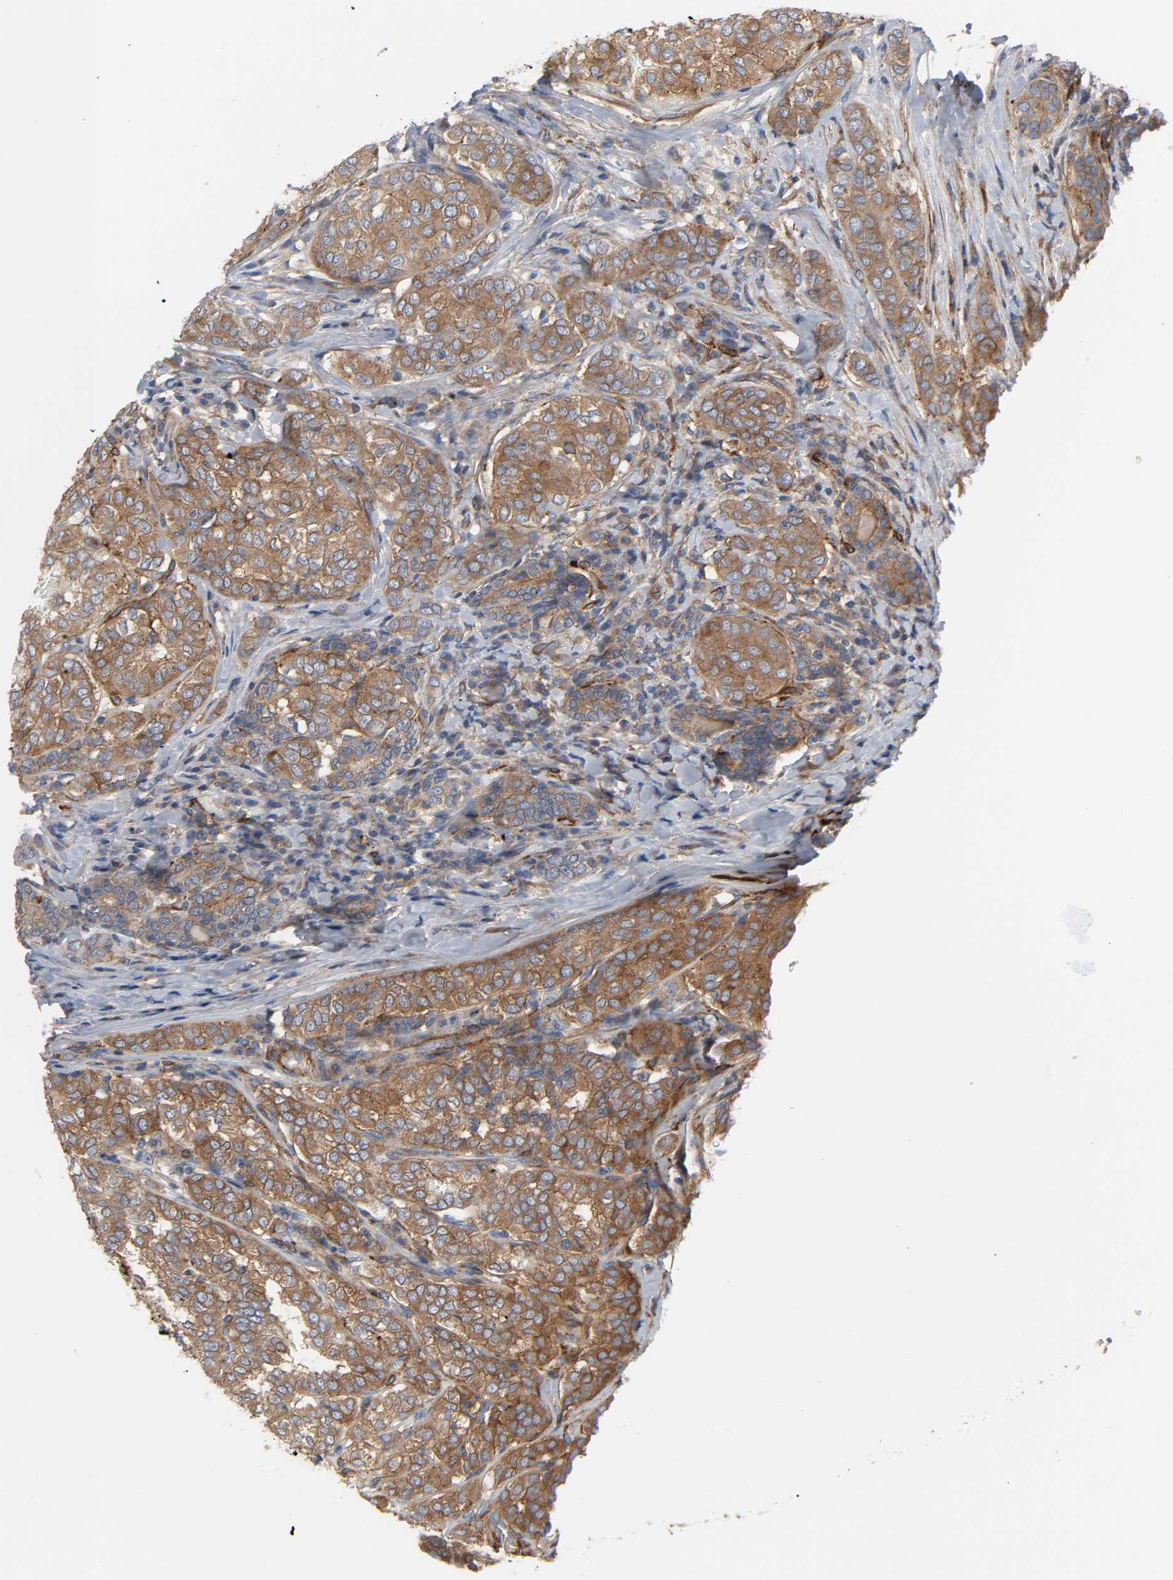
{"staining": {"intensity": "moderate", "quantity": ">75%", "location": "cytoplasmic/membranous"}, "tissue": "thyroid cancer", "cell_type": "Tumor cells", "image_type": "cancer", "snomed": [{"axis": "morphology", "description": "Papillary adenocarcinoma, NOS"}, {"axis": "topography", "description": "Thyroid gland"}], "caption": "Immunohistochemical staining of thyroid papillary adenocarcinoma demonstrates medium levels of moderate cytoplasmic/membranous protein positivity in about >75% of tumor cells. The protein of interest is shown in brown color, while the nuclei are stained blue.", "gene": "ARHGAP1", "patient": {"sex": "female", "age": 30}}